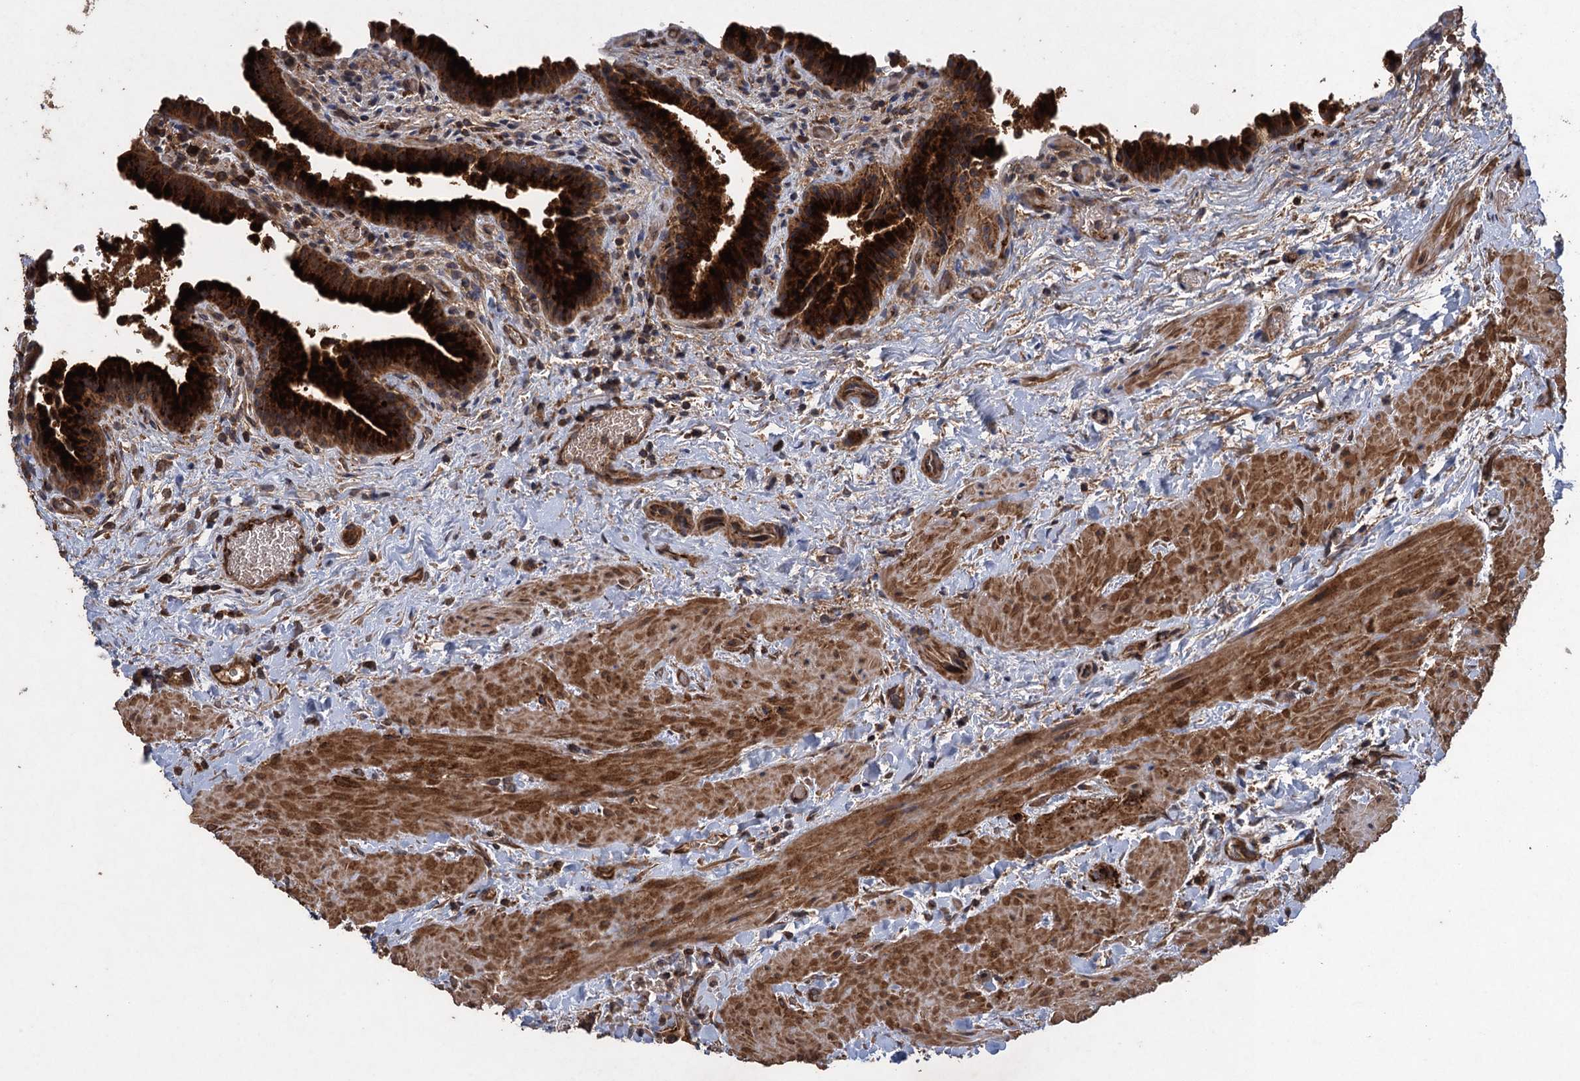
{"staining": {"intensity": "strong", "quantity": ">75%", "location": "cytoplasmic/membranous"}, "tissue": "gallbladder", "cell_type": "Glandular cells", "image_type": "normal", "snomed": [{"axis": "morphology", "description": "Normal tissue, NOS"}, {"axis": "topography", "description": "Gallbladder"}], "caption": "Immunohistochemical staining of unremarkable gallbladder displays high levels of strong cytoplasmic/membranous expression in about >75% of glandular cells.", "gene": "TXNDC11", "patient": {"sex": "male", "age": 24}}